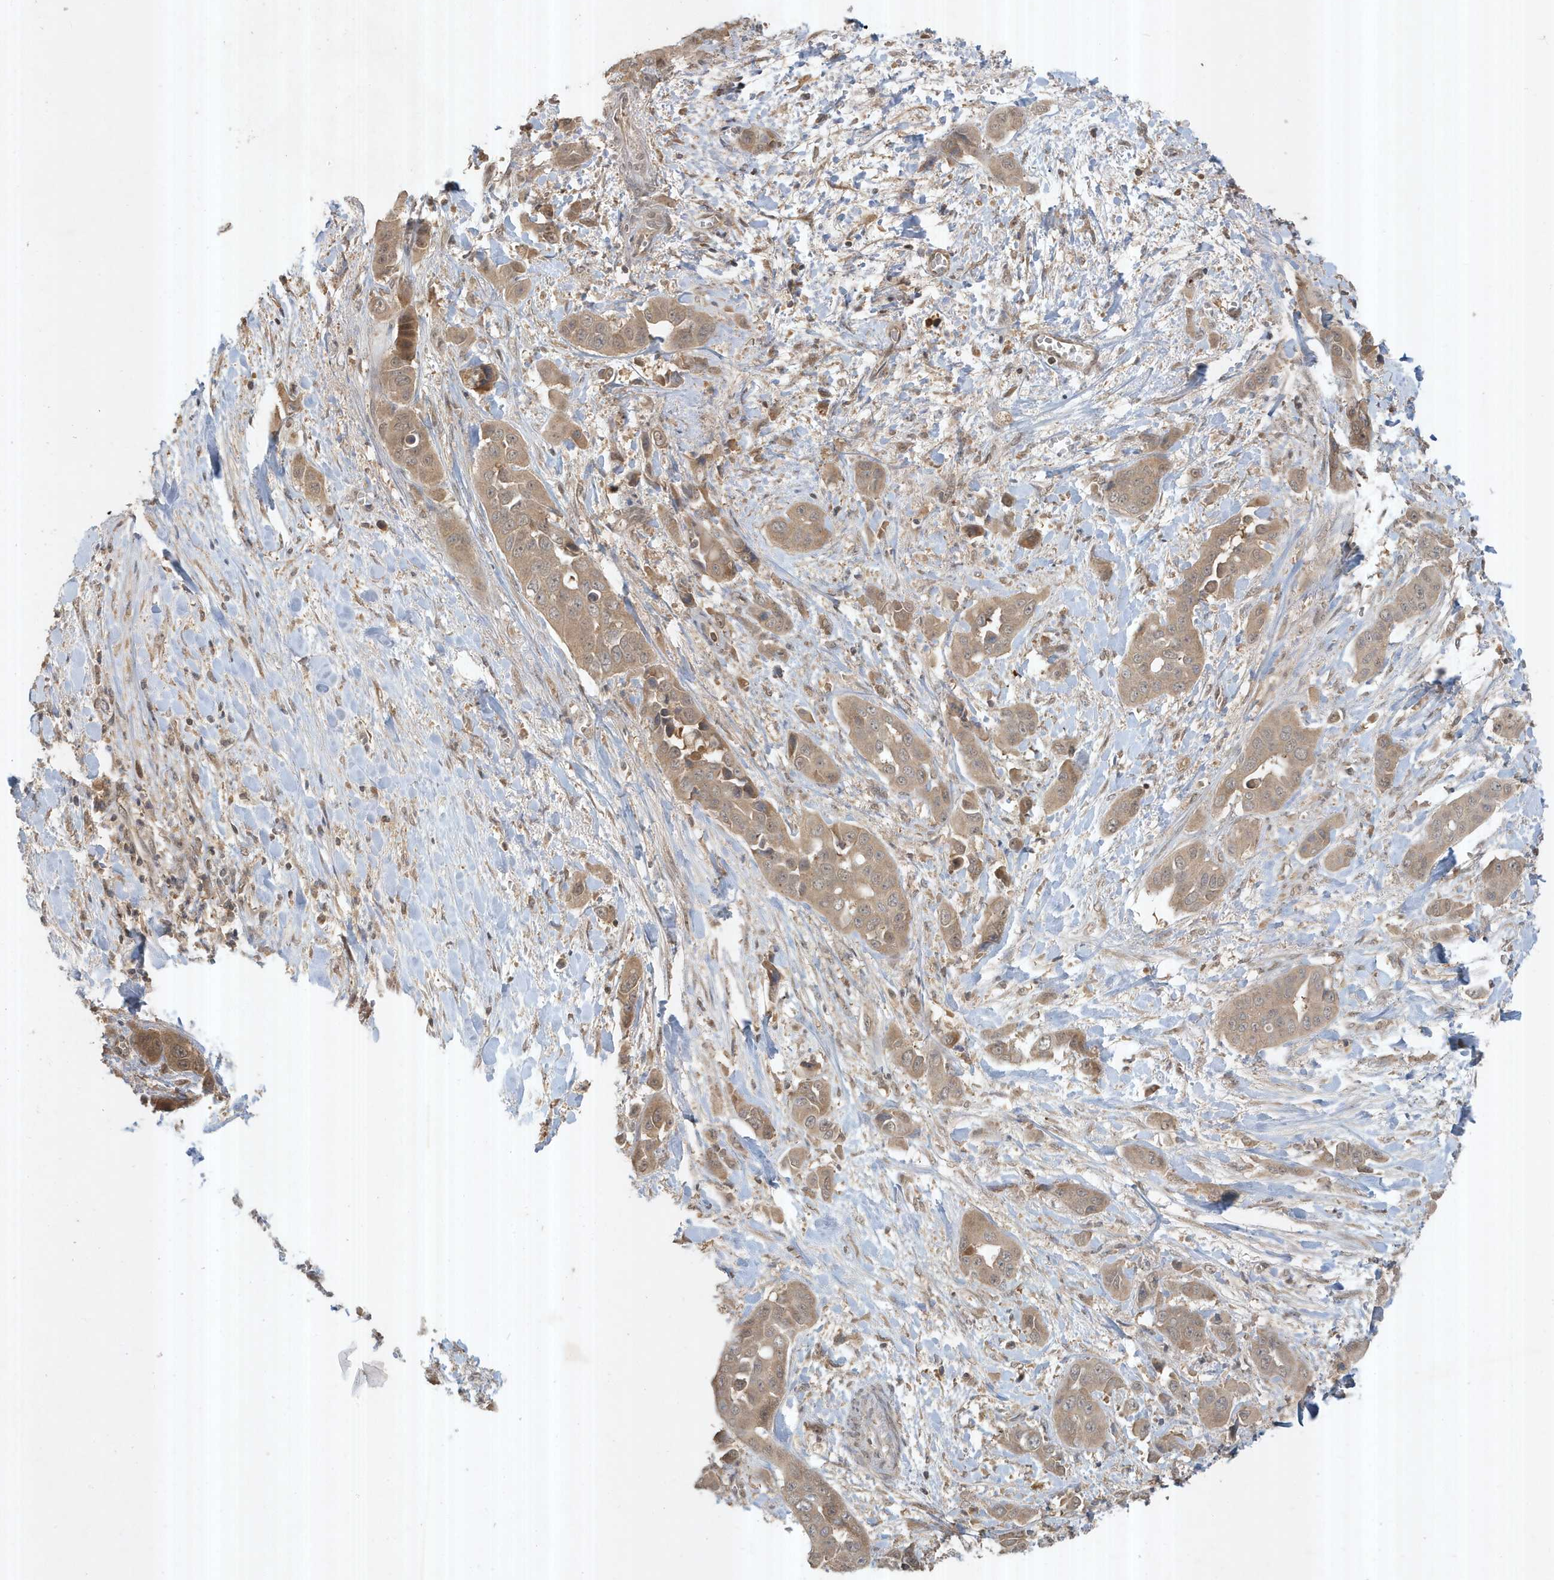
{"staining": {"intensity": "weak", "quantity": ">75%", "location": "cytoplasmic/membranous"}, "tissue": "liver cancer", "cell_type": "Tumor cells", "image_type": "cancer", "snomed": [{"axis": "morphology", "description": "Cholangiocarcinoma"}, {"axis": "topography", "description": "Liver"}], "caption": "Liver cholangiocarcinoma stained with a brown dye exhibits weak cytoplasmic/membranous positive expression in approximately >75% of tumor cells.", "gene": "ABCB9", "patient": {"sex": "female", "age": 52}}